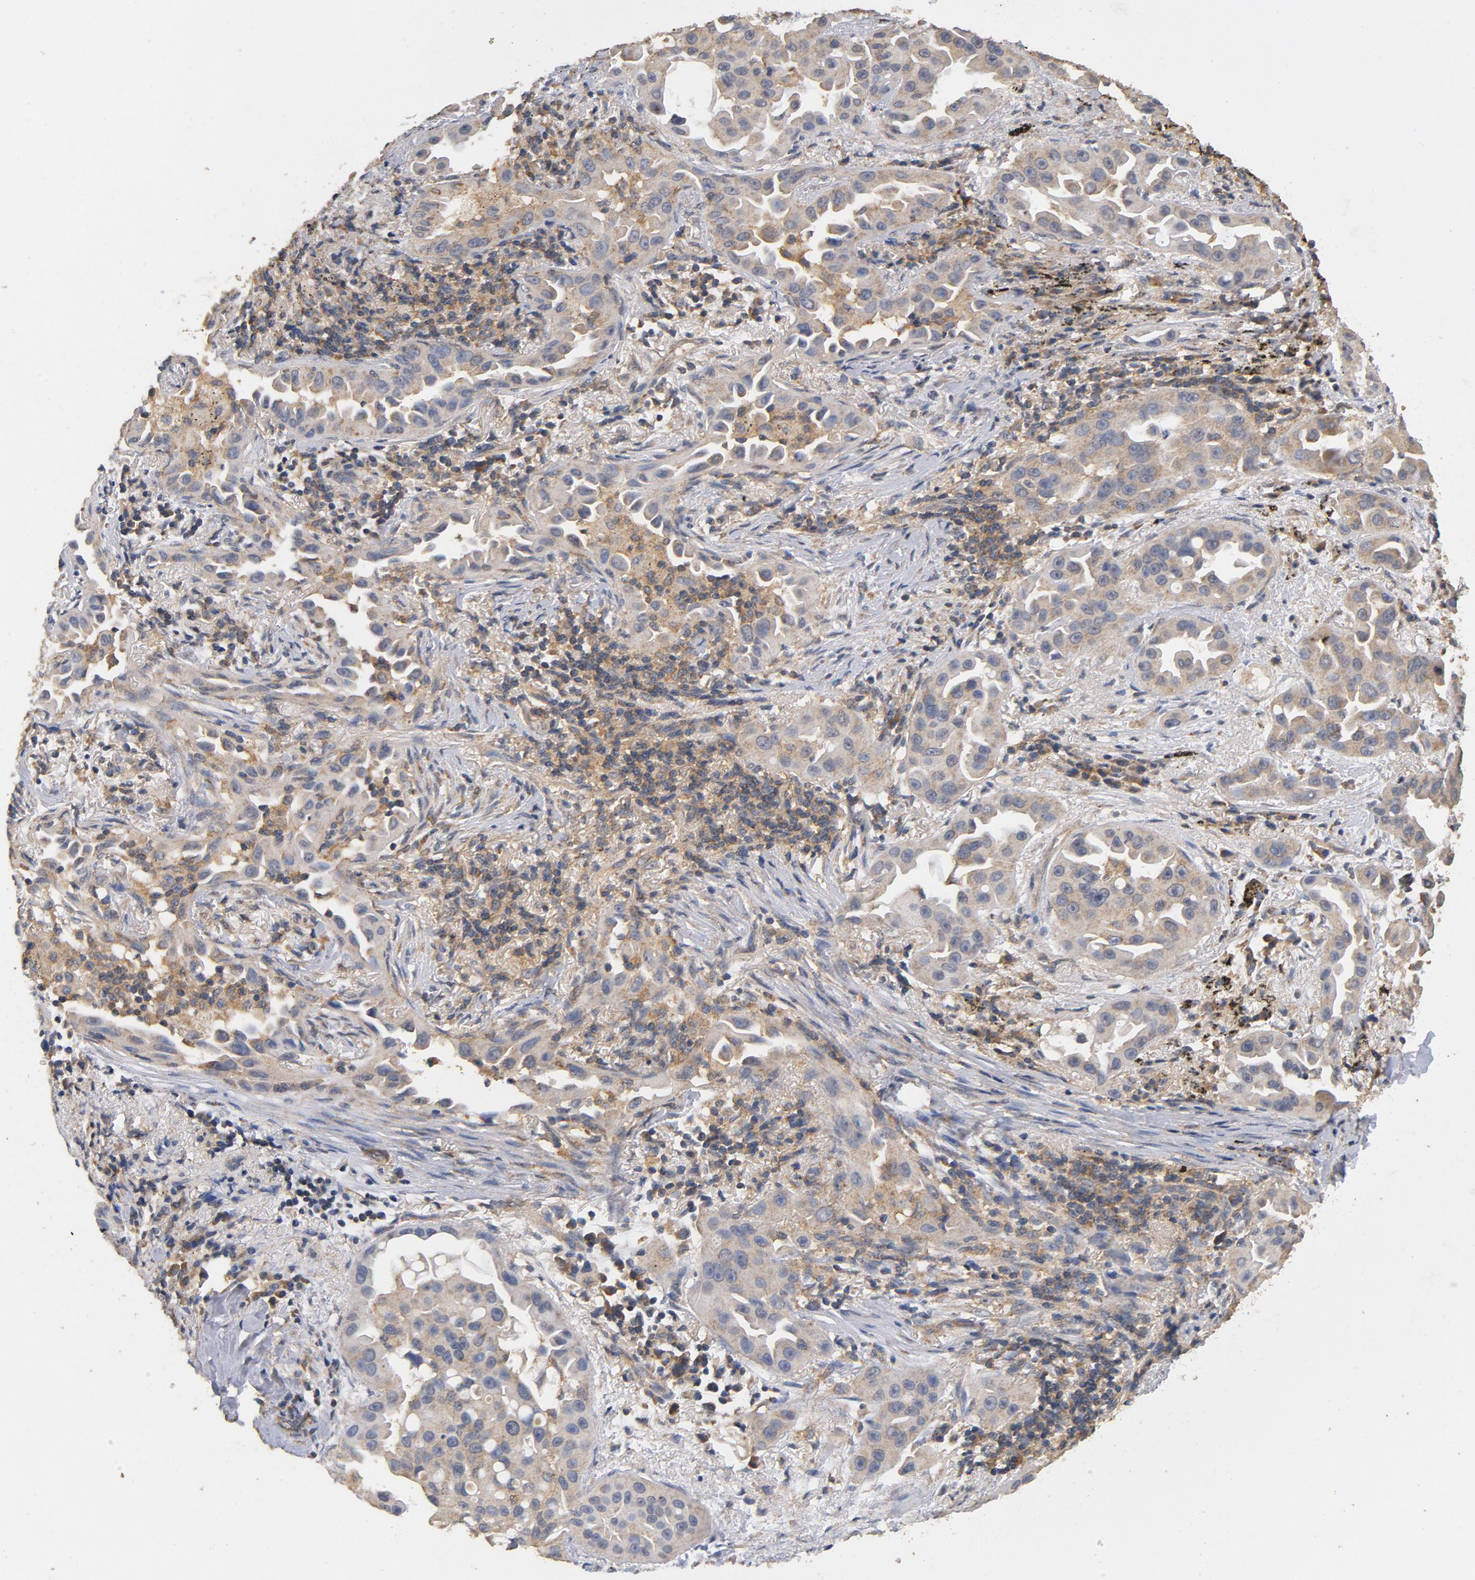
{"staining": {"intensity": "moderate", "quantity": ">75%", "location": "cytoplasmic/membranous"}, "tissue": "lung cancer", "cell_type": "Tumor cells", "image_type": "cancer", "snomed": [{"axis": "morphology", "description": "Adenocarcinoma, NOS"}, {"axis": "topography", "description": "Lung"}], "caption": "Immunohistochemical staining of human lung adenocarcinoma displays moderate cytoplasmic/membranous protein expression in about >75% of tumor cells. (Brightfield microscopy of DAB IHC at high magnification).", "gene": "DDX6", "patient": {"sex": "male", "age": 64}}